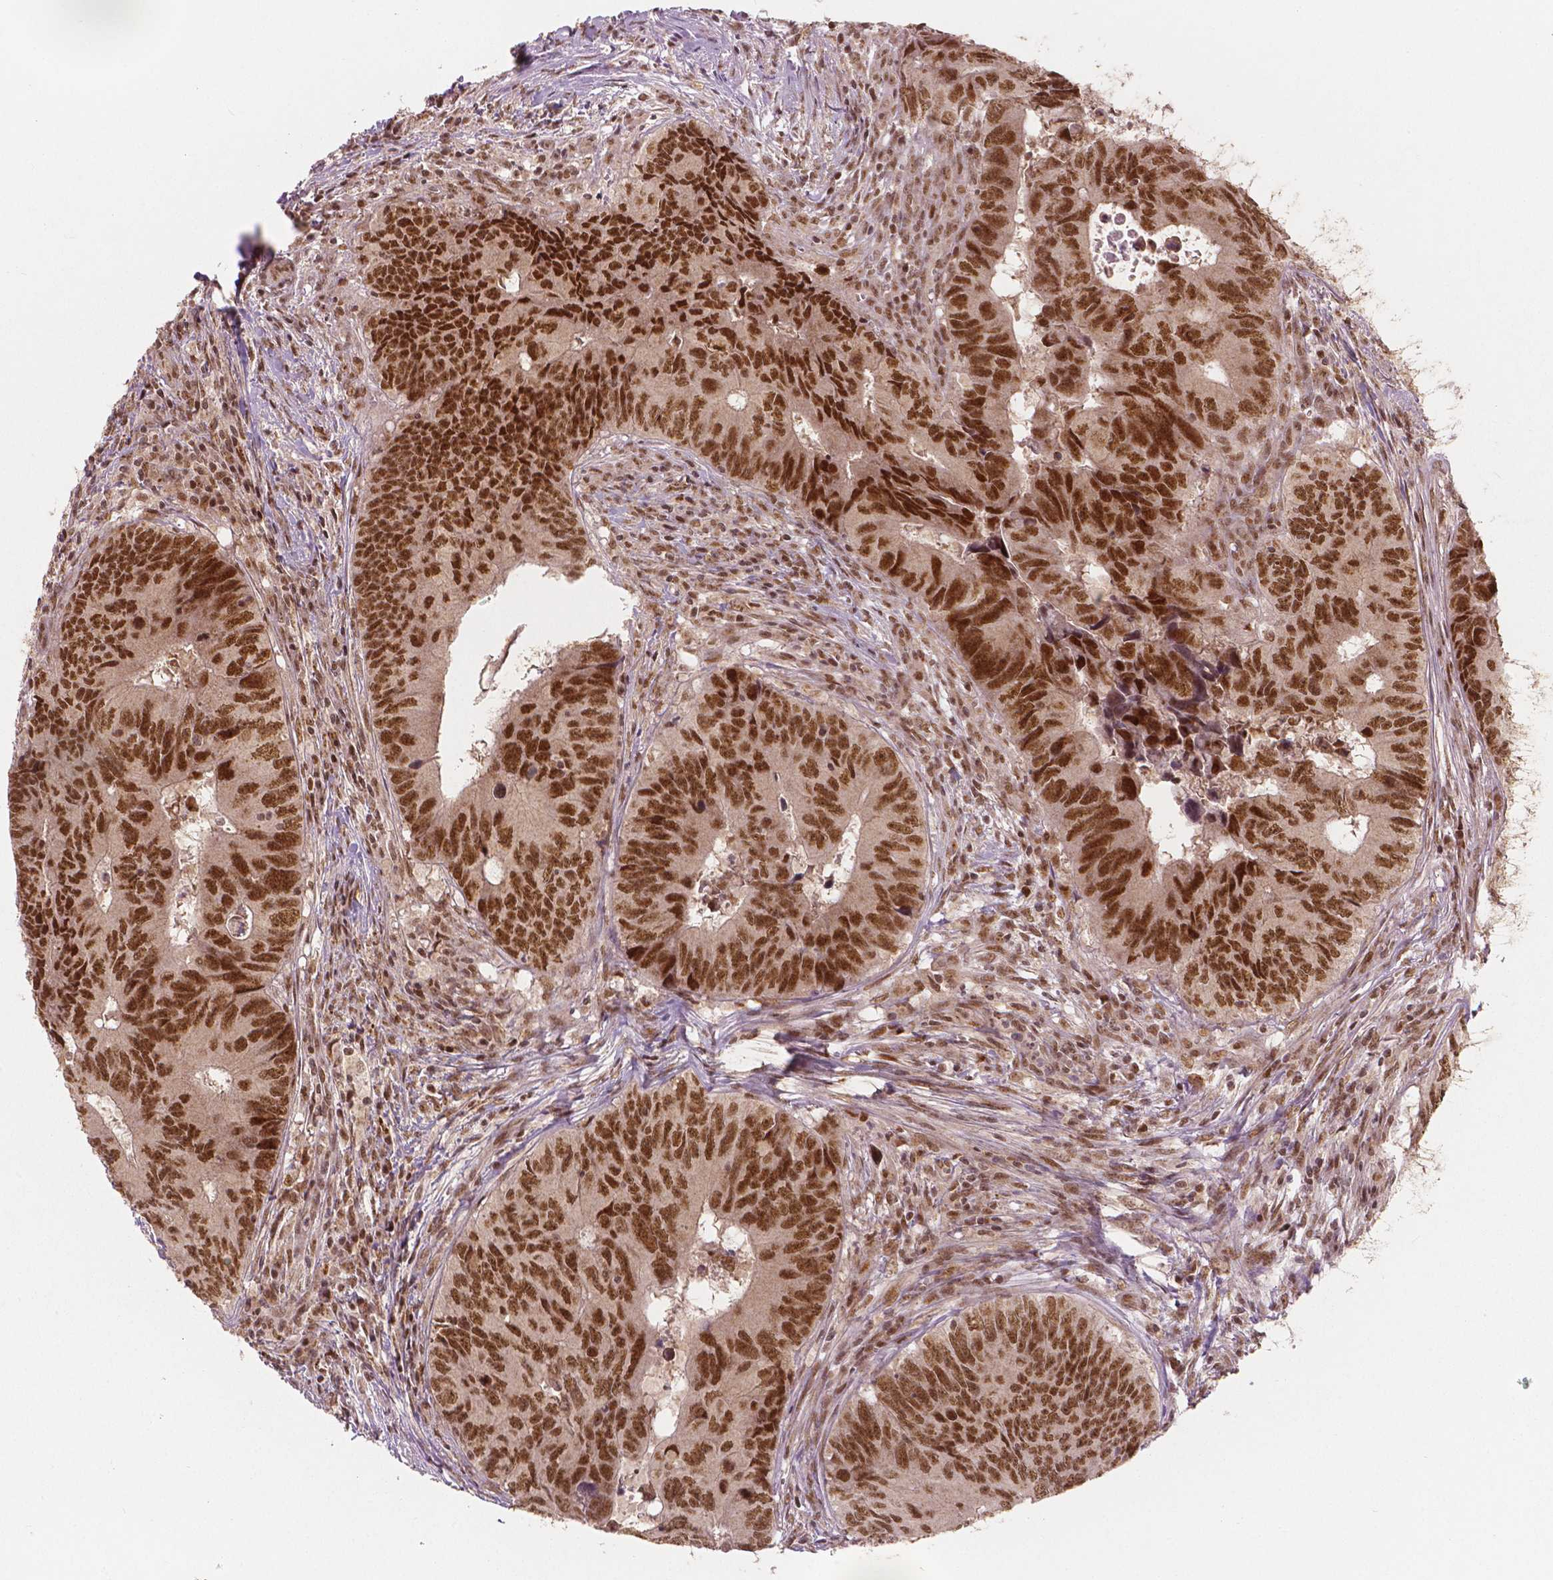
{"staining": {"intensity": "strong", "quantity": ">75%", "location": "nuclear"}, "tissue": "colorectal cancer", "cell_type": "Tumor cells", "image_type": "cancer", "snomed": [{"axis": "morphology", "description": "Adenocarcinoma, NOS"}, {"axis": "topography", "description": "Colon"}], "caption": "Approximately >75% of tumor cells in adenocarcinoma (colorectal) demonstrate strong nuclear protein positivity as visualized by brown immunohistochemical staining.", "gene": "NSD2", "patient": {"sex": "female", "age": 82}}